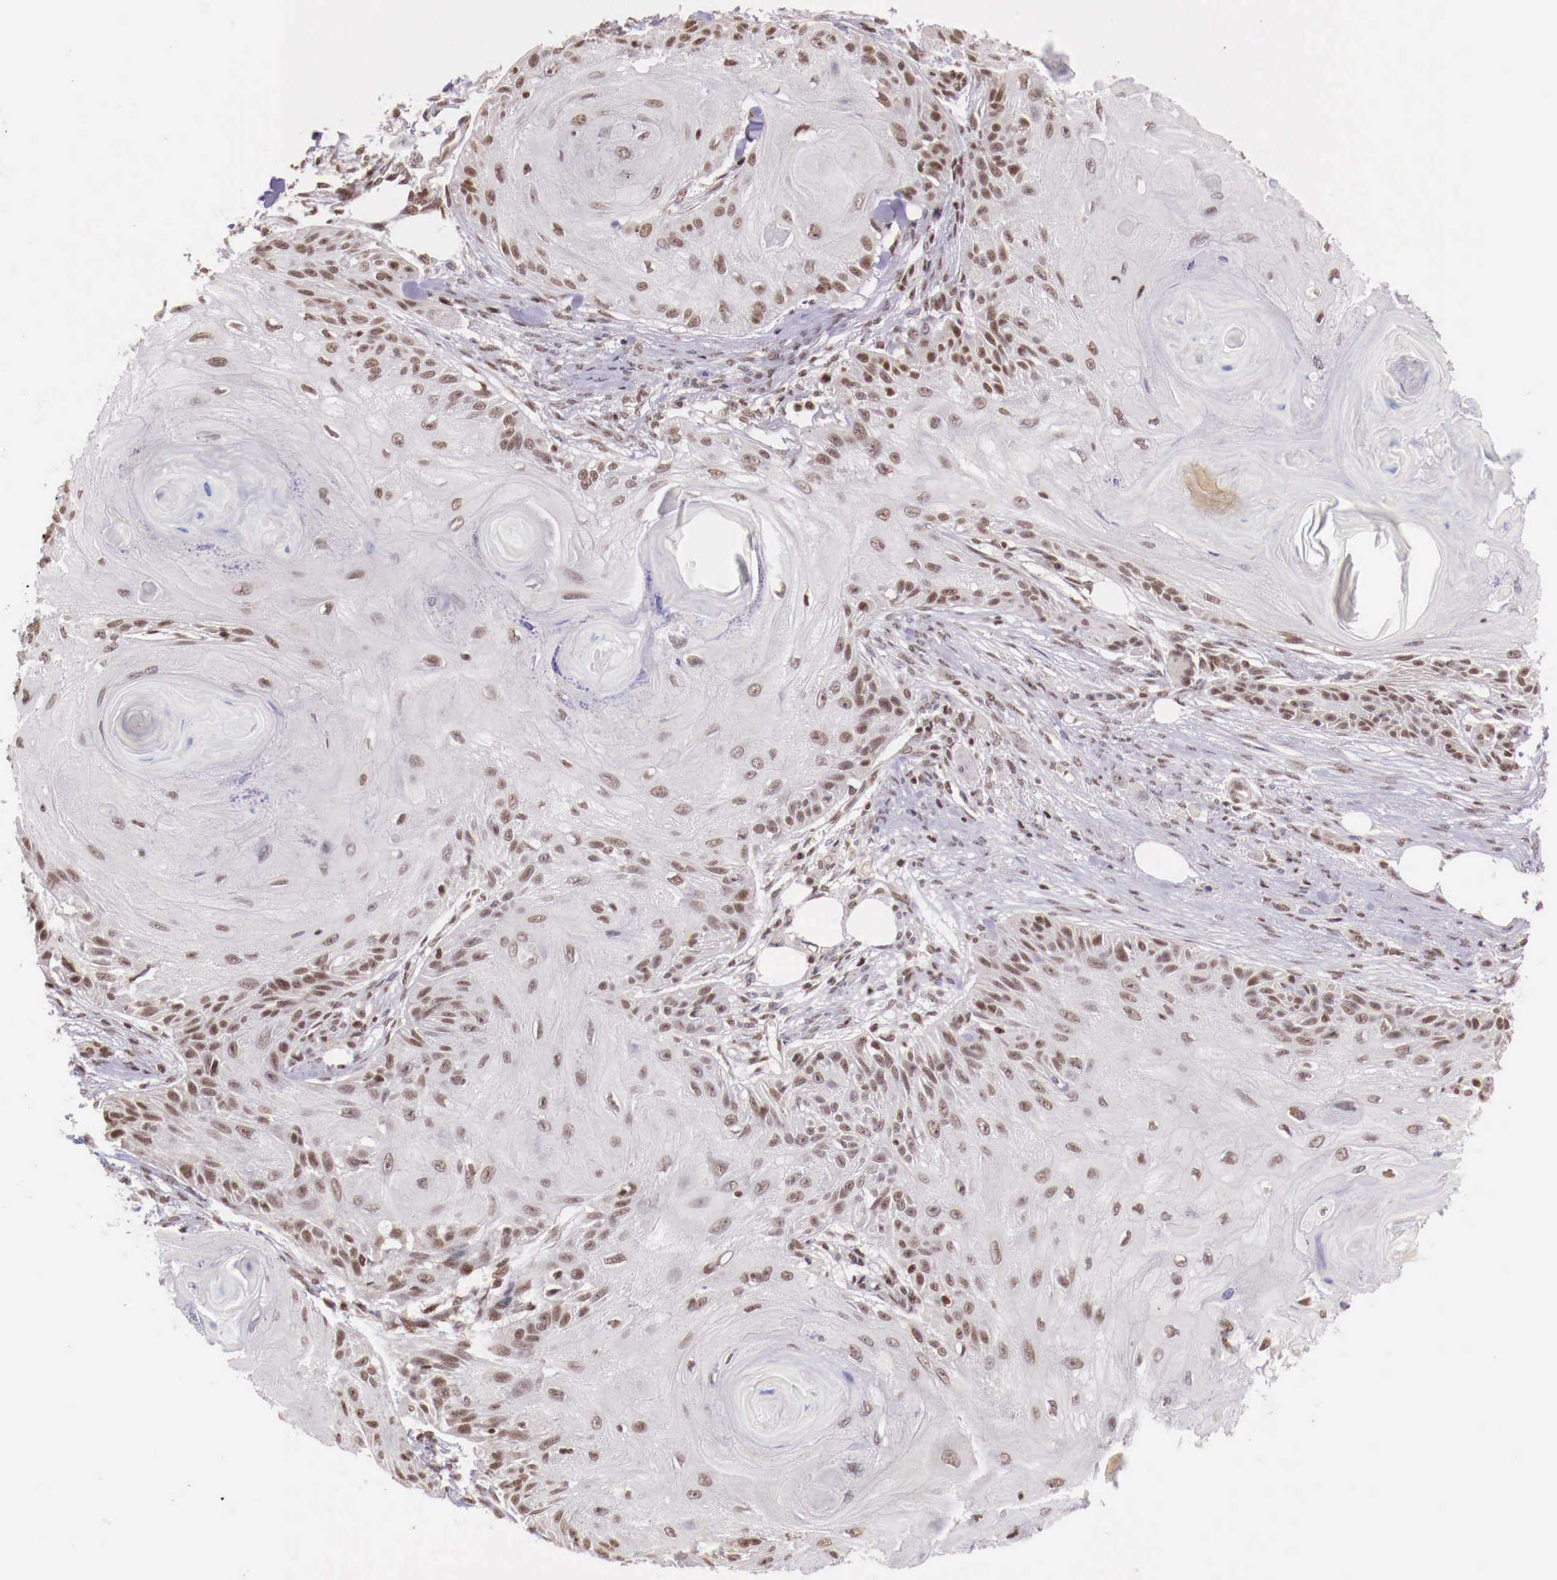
{"staining": {"intensity": "weak", "quantity": "25%-75%", "location": "nuclear"}, "tissue": "skin cancer", "cell_type": "Tumor cells", "image_type": "cancer", "snomed": [{"axis": "morphology", "description": "Squamous cell carcinoma, NOS"}, {"axis": "topography", "description": "Skin"}], "caption": "High-power microscopy captured an IHC photomicrograph of squamous cell carcinoma (skin), revealing weak nuclear expression in approximately 25%-75% of tumor cells.", "gene": "SP1", "patient": {"sex": "female", "age": 88}}